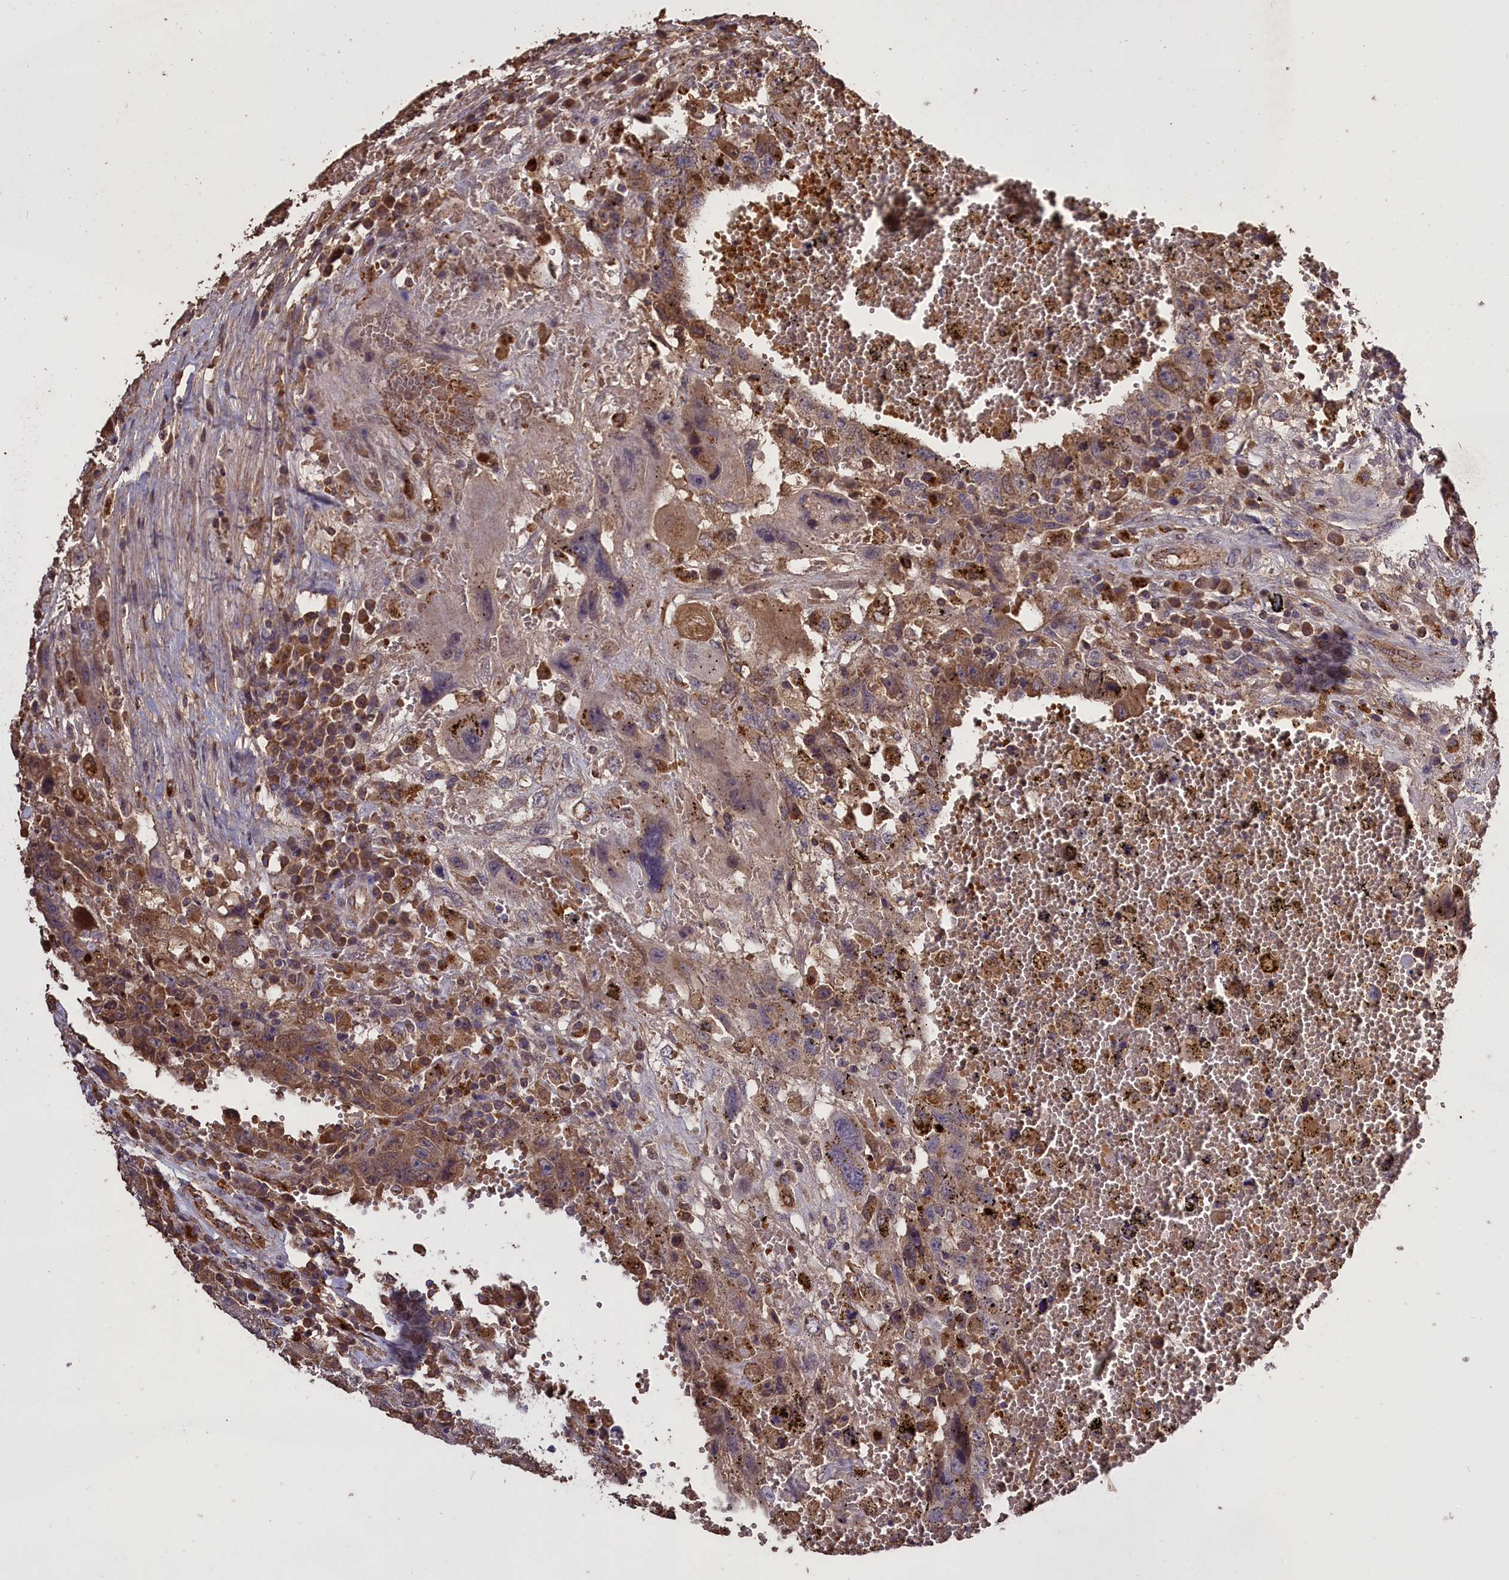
{"staining": {"intensity": "moderate", "quantity": "25%-75%", "location": "cytoplasmic/membranous"}, "tissue": "testis cancer", "cell_type": "Tumor cells", "image_type": "cancer", "snomed": [{"axis": "morphology", "description": "Carcinoma, Embryonal, NOS"}, {"axis": "topography", "description": "Testis"}], "caption": "Embryonal carcinoma (testis) tissue exhibits moderate cytoplasmic/membranous positivity in about 25%-75% of tumor cells, visualized by immunohistochemistry.", "gene": "CLRN2", "patient": {"sex": "male", "age": 26}}